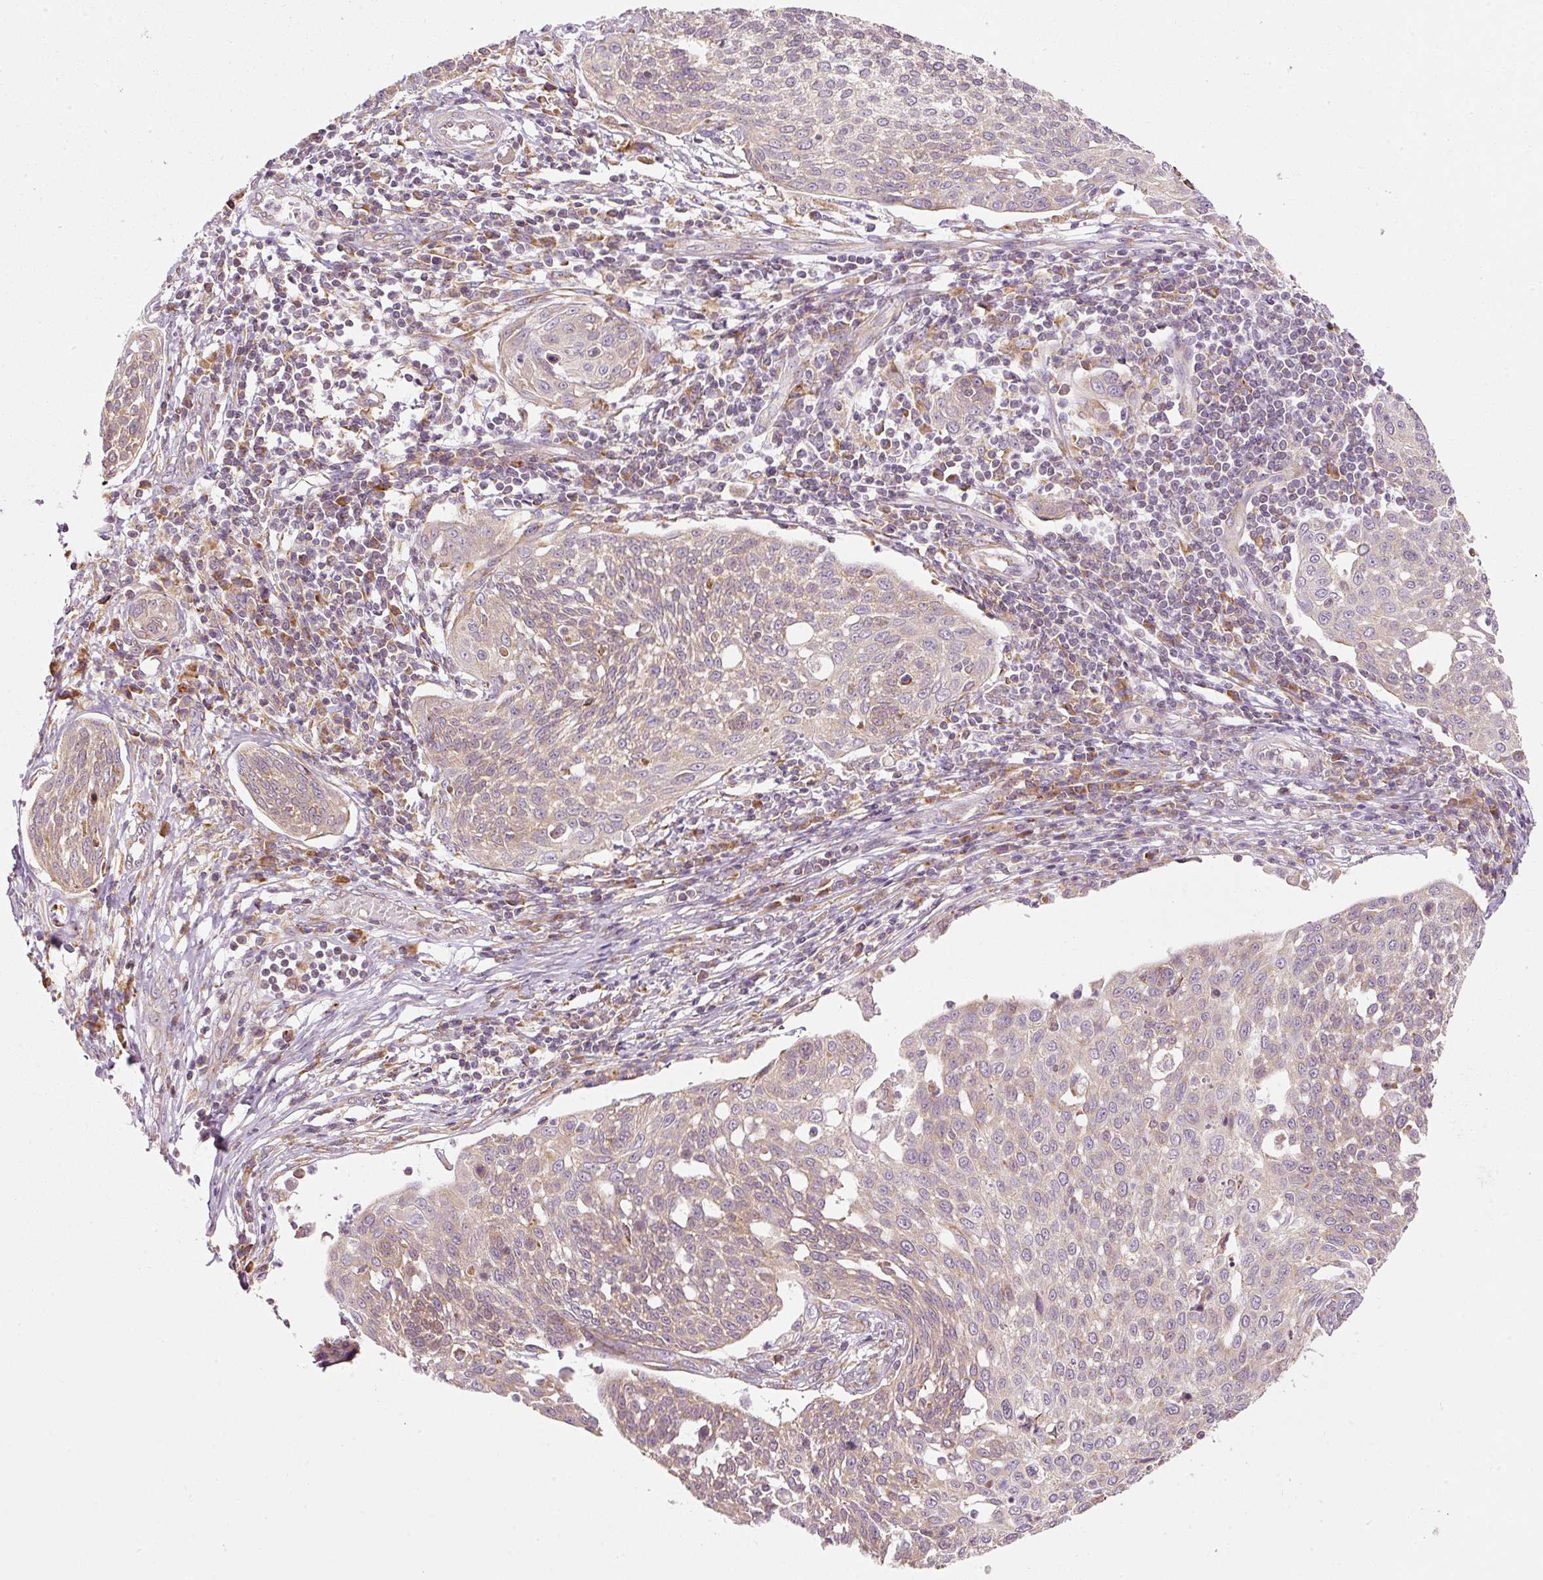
{"staining": {"intensity": "weak", "quantity": "<25%", "location": "cytoplasmic/membranous"}, "tissue": "cervical cancer", "cell_type": "Tumor cells", "image_type": "cancer", "snomed": [{"axis": "morphology", "description": "Squamous cell carcinoma, NOS"}, {"axis": "topography", "description": "Cervix"}], "caption": "The histopathology image displays no significant positivity in tumor cells of squamous cell carcinoma (cervical). (Immunohistochemistry (ihc), brightfield microscopy, high magnification).", "gene": "SNAPC5", "patient": {"sex": "female", "age": 34}}